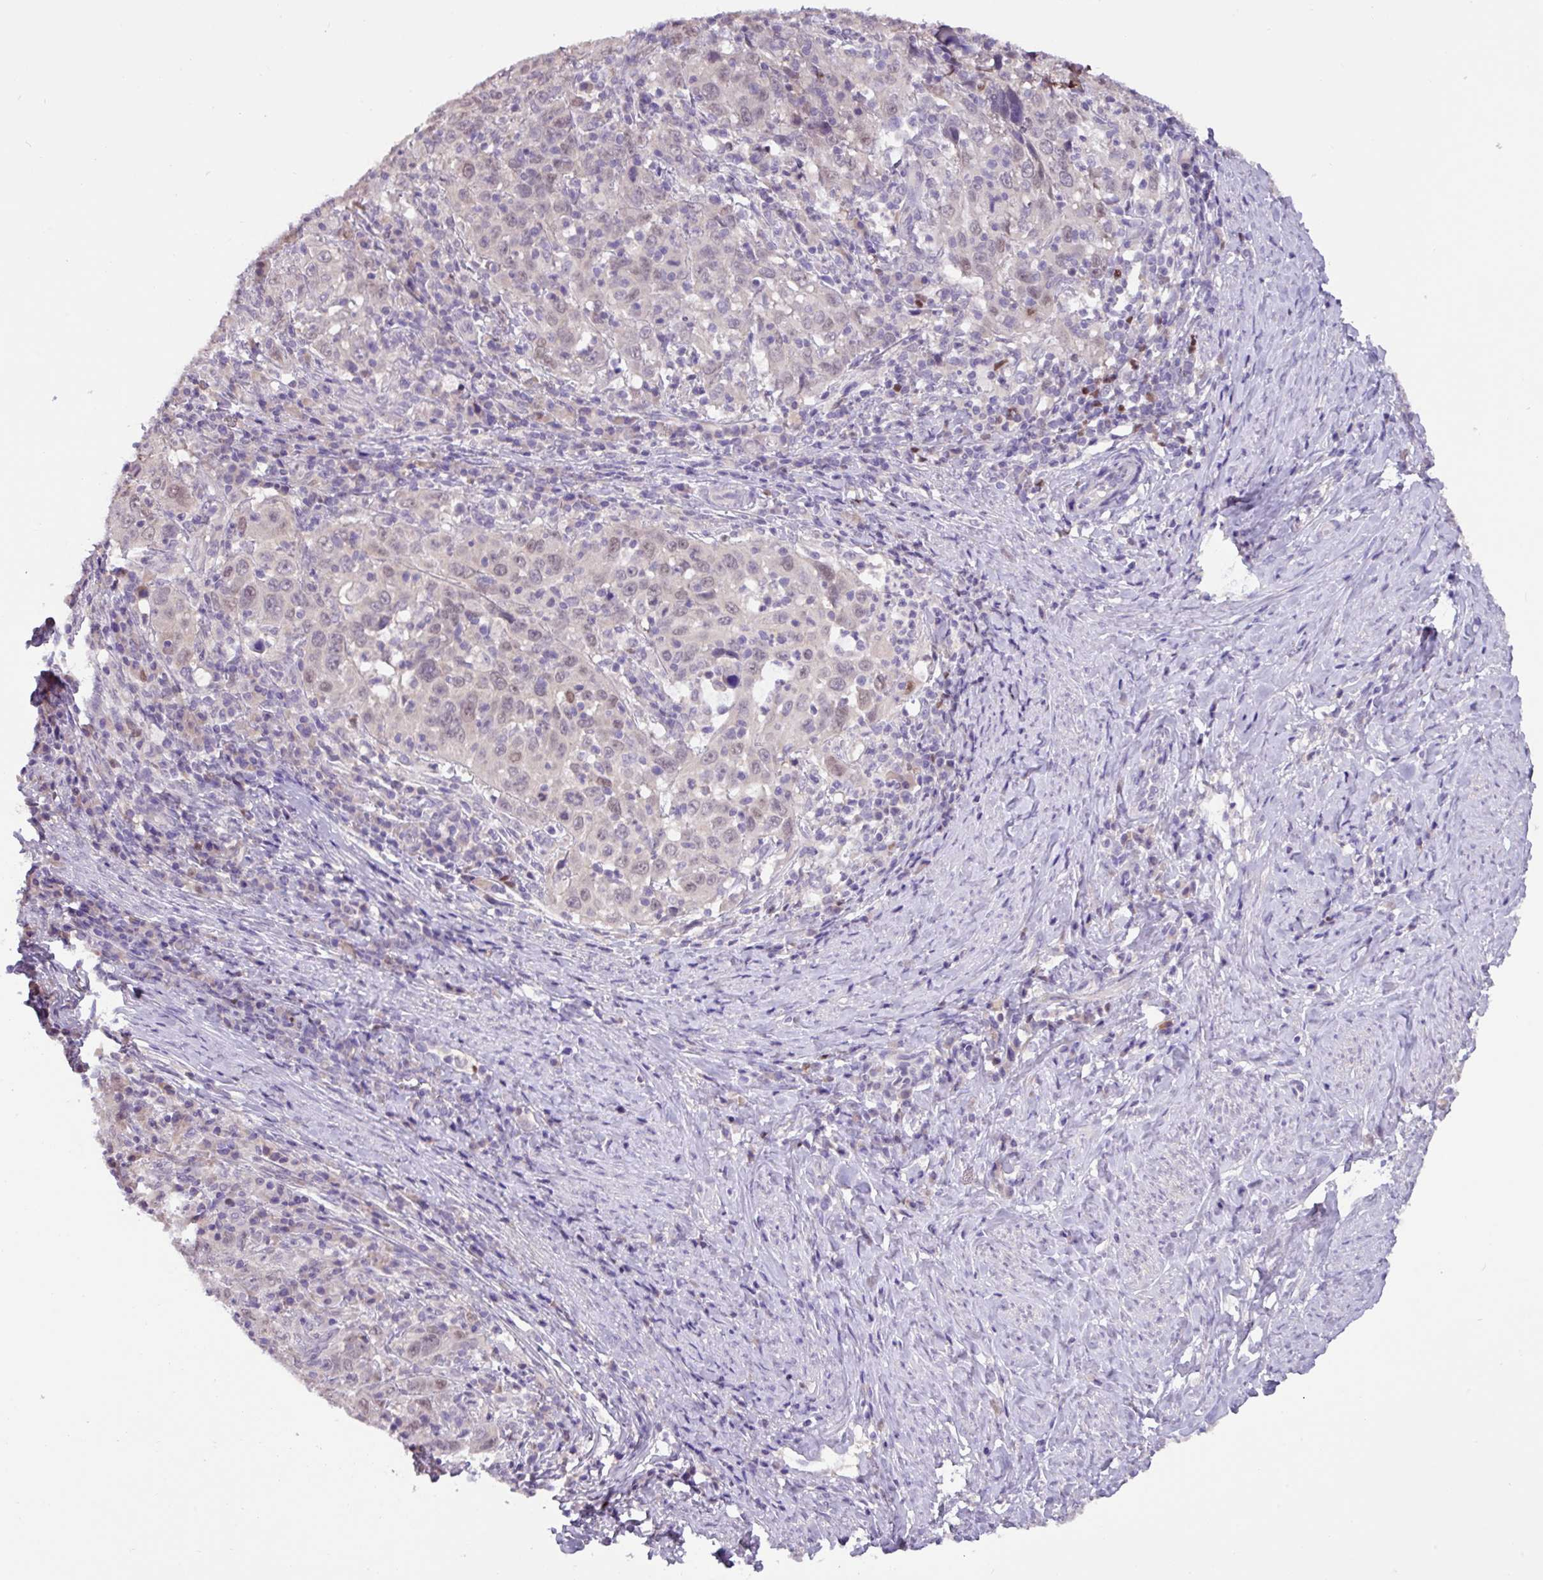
{"staining": {"intensity": "negative", "quantity": "none", "location": "none"}, "tissue": "cervical cancer", "cell_type": "Tumor cells", "image_type": "cancer", "snomed": [{"axis": "morphology", "description": "Squamous cell carcinoma, NOS"}, {"axis": "topography", "description": "Cervix"}], "caption": "This is a micrograph of immunohistochemistry staining of squamous cell carcinoma (cervical), which shows no staining in tumor cells. (Immunohistochemistry (ihc), brightfield microscopy, high magnification).", "gene": "PAX8", "patient": {"sex": "female", "age": 46}}